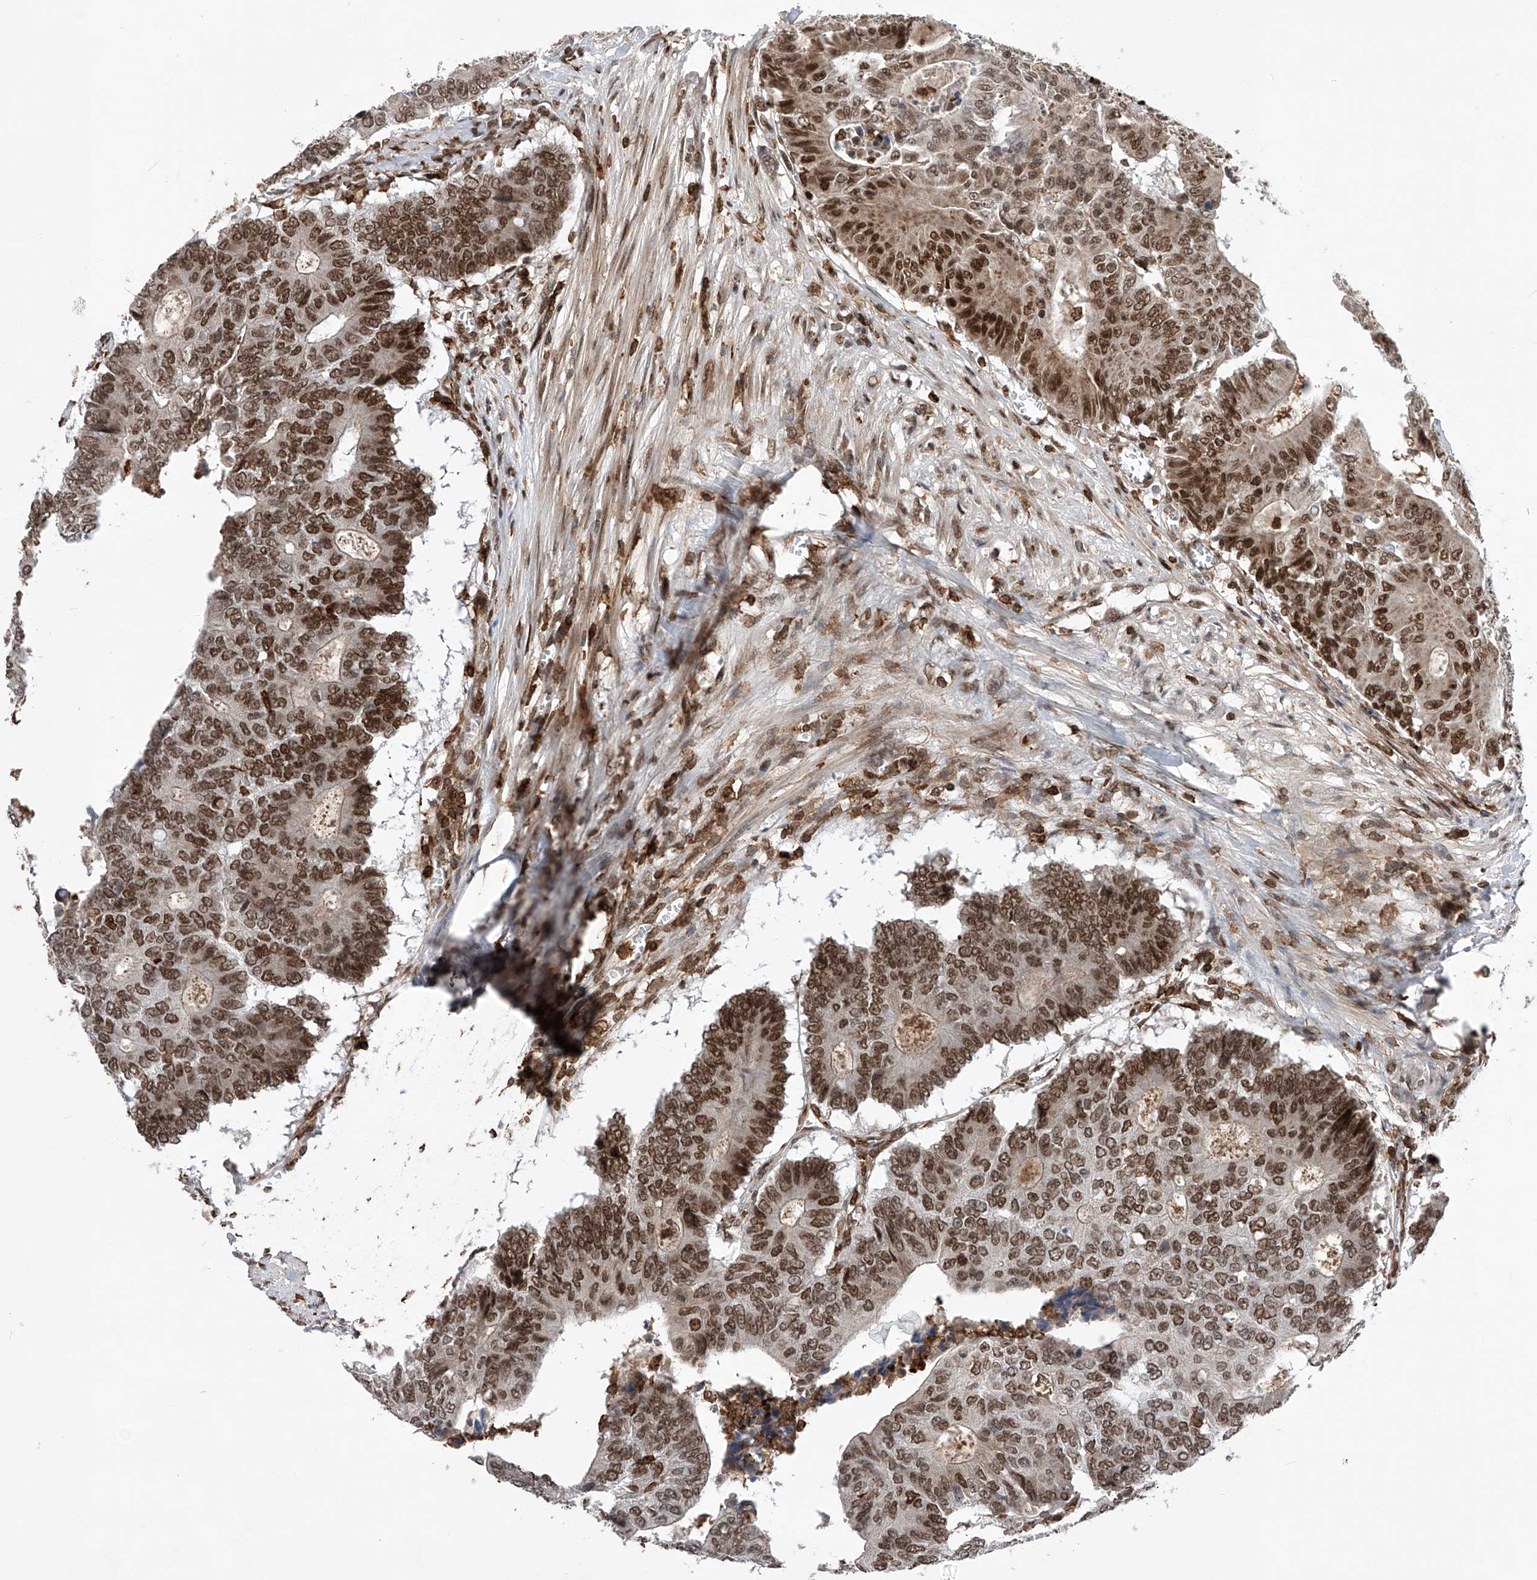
{"staining": {"intensity": "moderate", "quantity": ">75%", "location": "nuclear"}, "tissue": "colorectal cancer", "cell_type": "Tumor cells", "image_type": "cancer", "snomed": [{"axis": "morphology", "description": "Adenocarcinoma, NOS"}, {"axis": "topography", "description": "Colon"}], "caption": "Human colorectal cancer stained with a brown dye reveals moderate nuclear positive staining in about >75% of tumor cells.", "gene": "ZNF280D", "patient": {"sex": "male", "age": 87}}